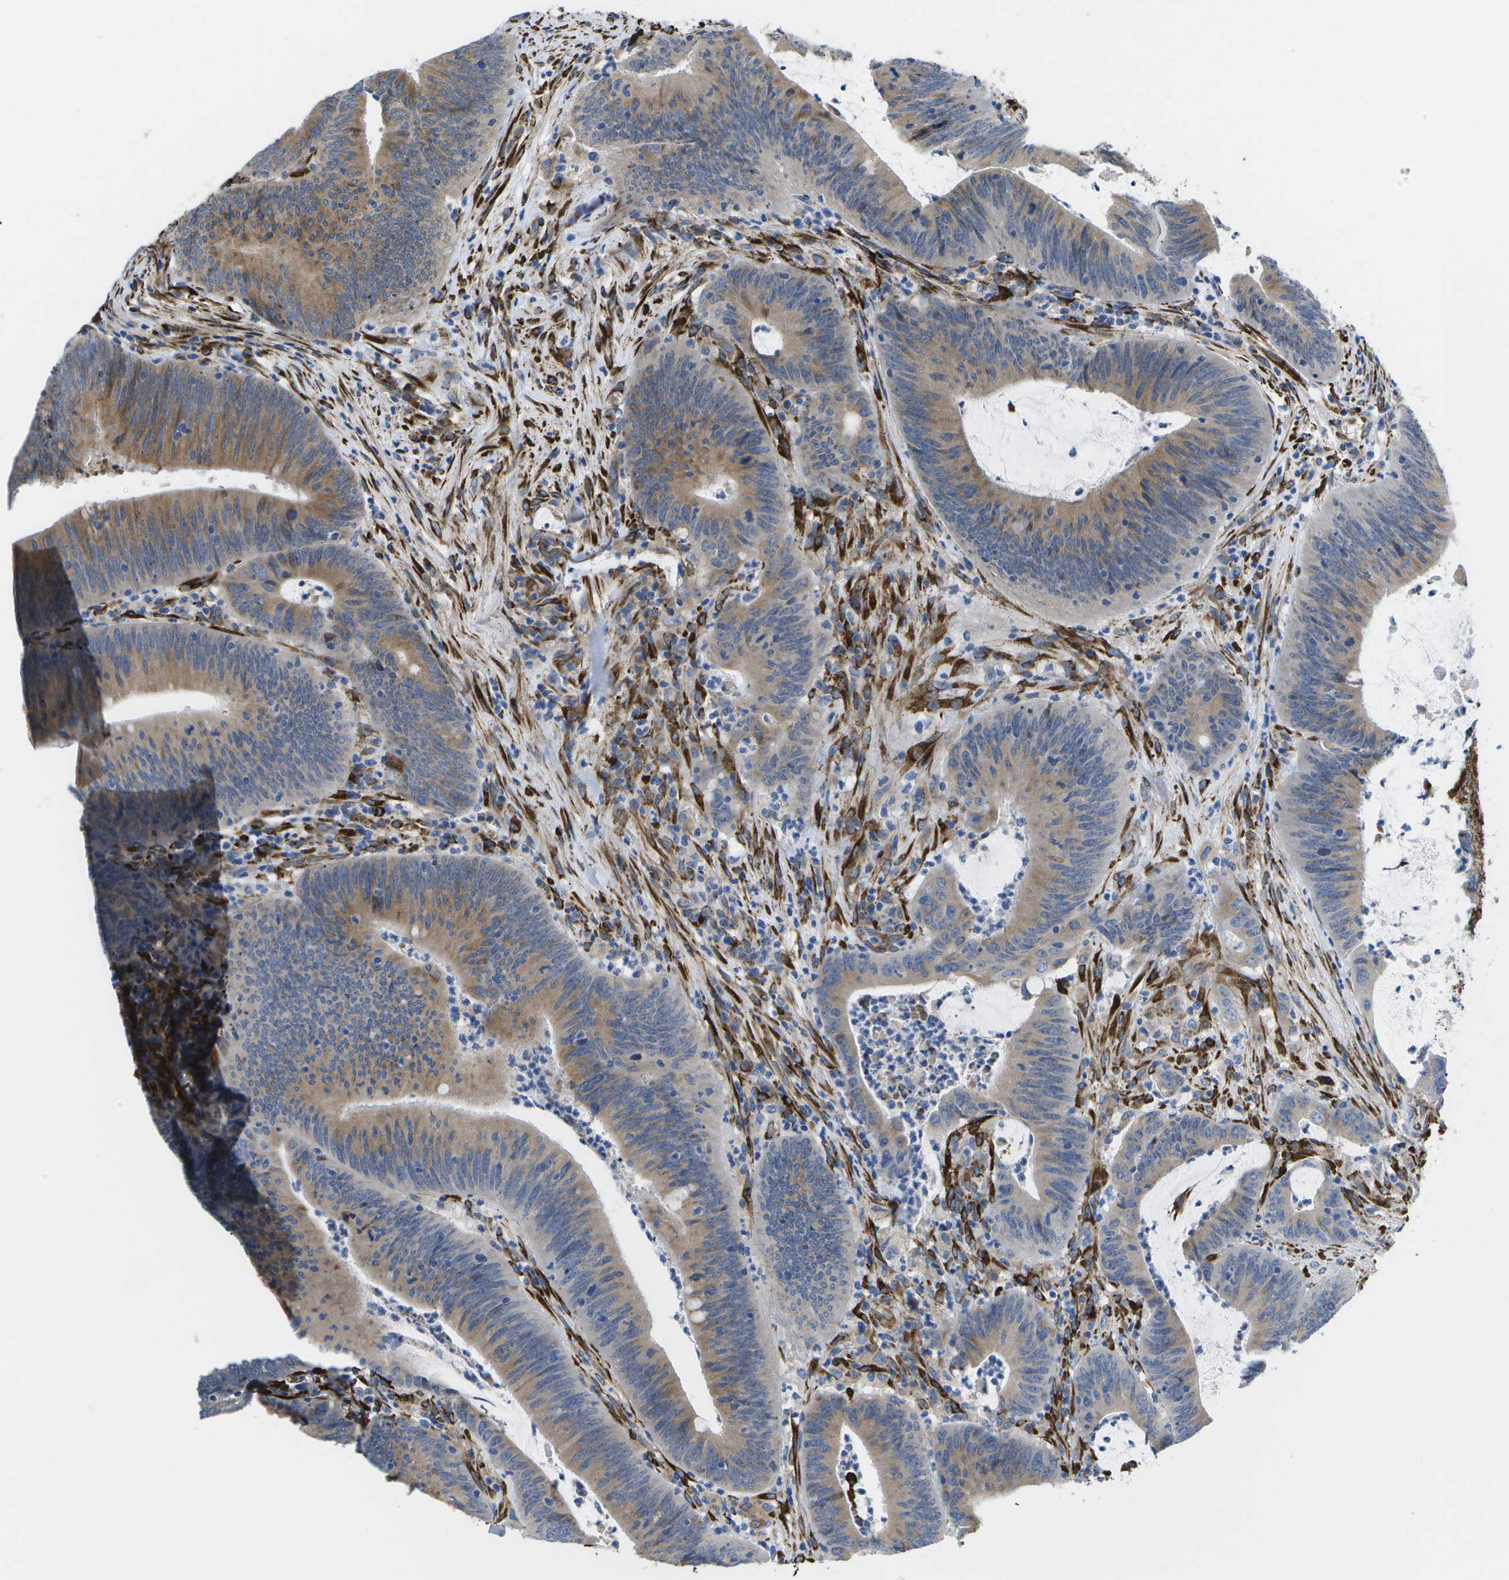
{"staining": {"intensity": "moderate", "quantity": ">75%", "location": "cytoplasmic/membranous"}, "tissue": "colorectal cancer", "cell_type": "Tumor cells", "image_type": "cancer", "snomed": [{"axis": "morphology", "description": "Normal tissue, NOS"}, {"axis": "morphology", "description": "Adenocarcinoma, NOS"}, {"axis": "topography", "description": "Rectum"}], "caption": "A brown stain shows moderate cytoplasmic/membranous positivity of a protein in human adenocarcinoma (colorectal) tumor cells.", "gene": "ZDHHC17", "patient": {"sex": "female", "age": 66}}